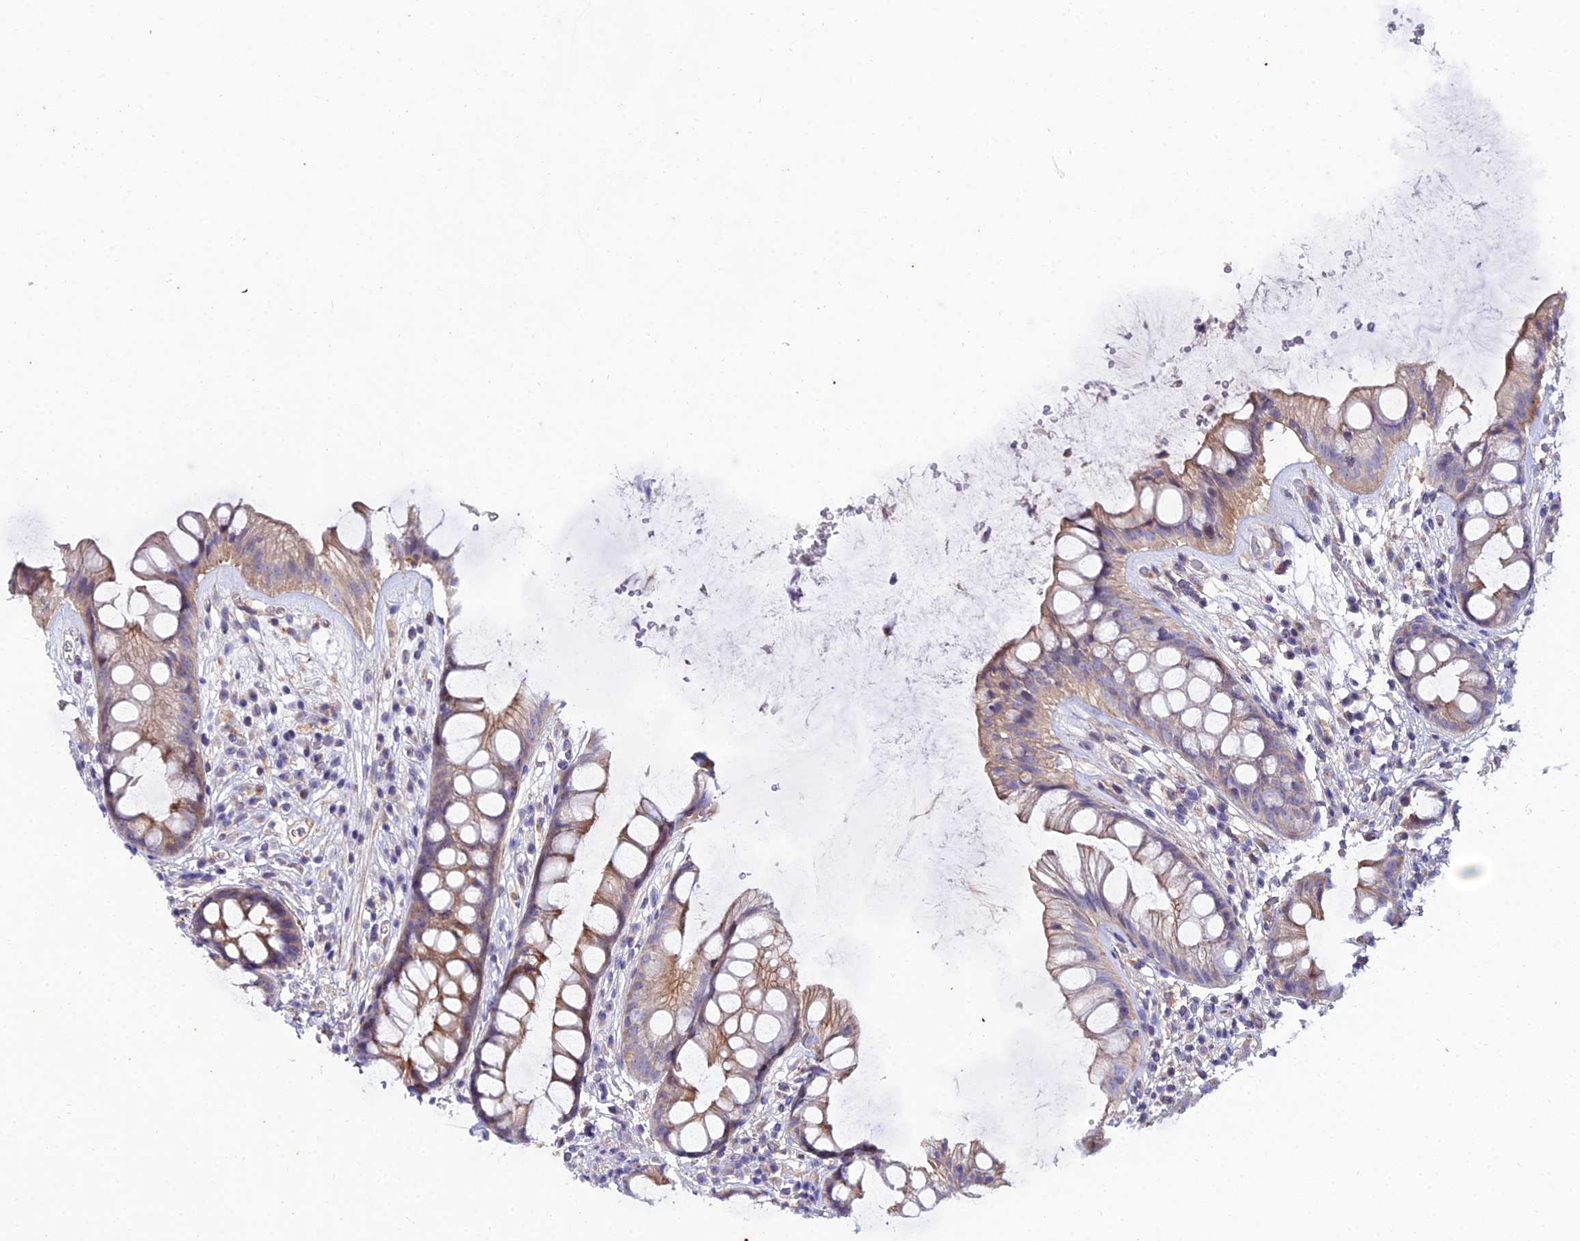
{"staining": {"intensity": "moderate", "quantity": ">75%", "location": "cytoplasmic/membranous"}, "tissue": "rectum", "cell_type": "Glandular cells", "image_type": "normal", "snomed": [{"axis": "morphology", "description": "Normal tissue, NOS"}, {"axis": "topography", "description": "Rectum"}], "caption": "This histopathology image displays immunohistochemistry (IHC) staining of benign rectum, with medium moderate cytoplasmic/membranous expression in about >75% of glandular cells.", "gene": "ARL6IP1", "patient": {"sex": "male", "age": 74}}